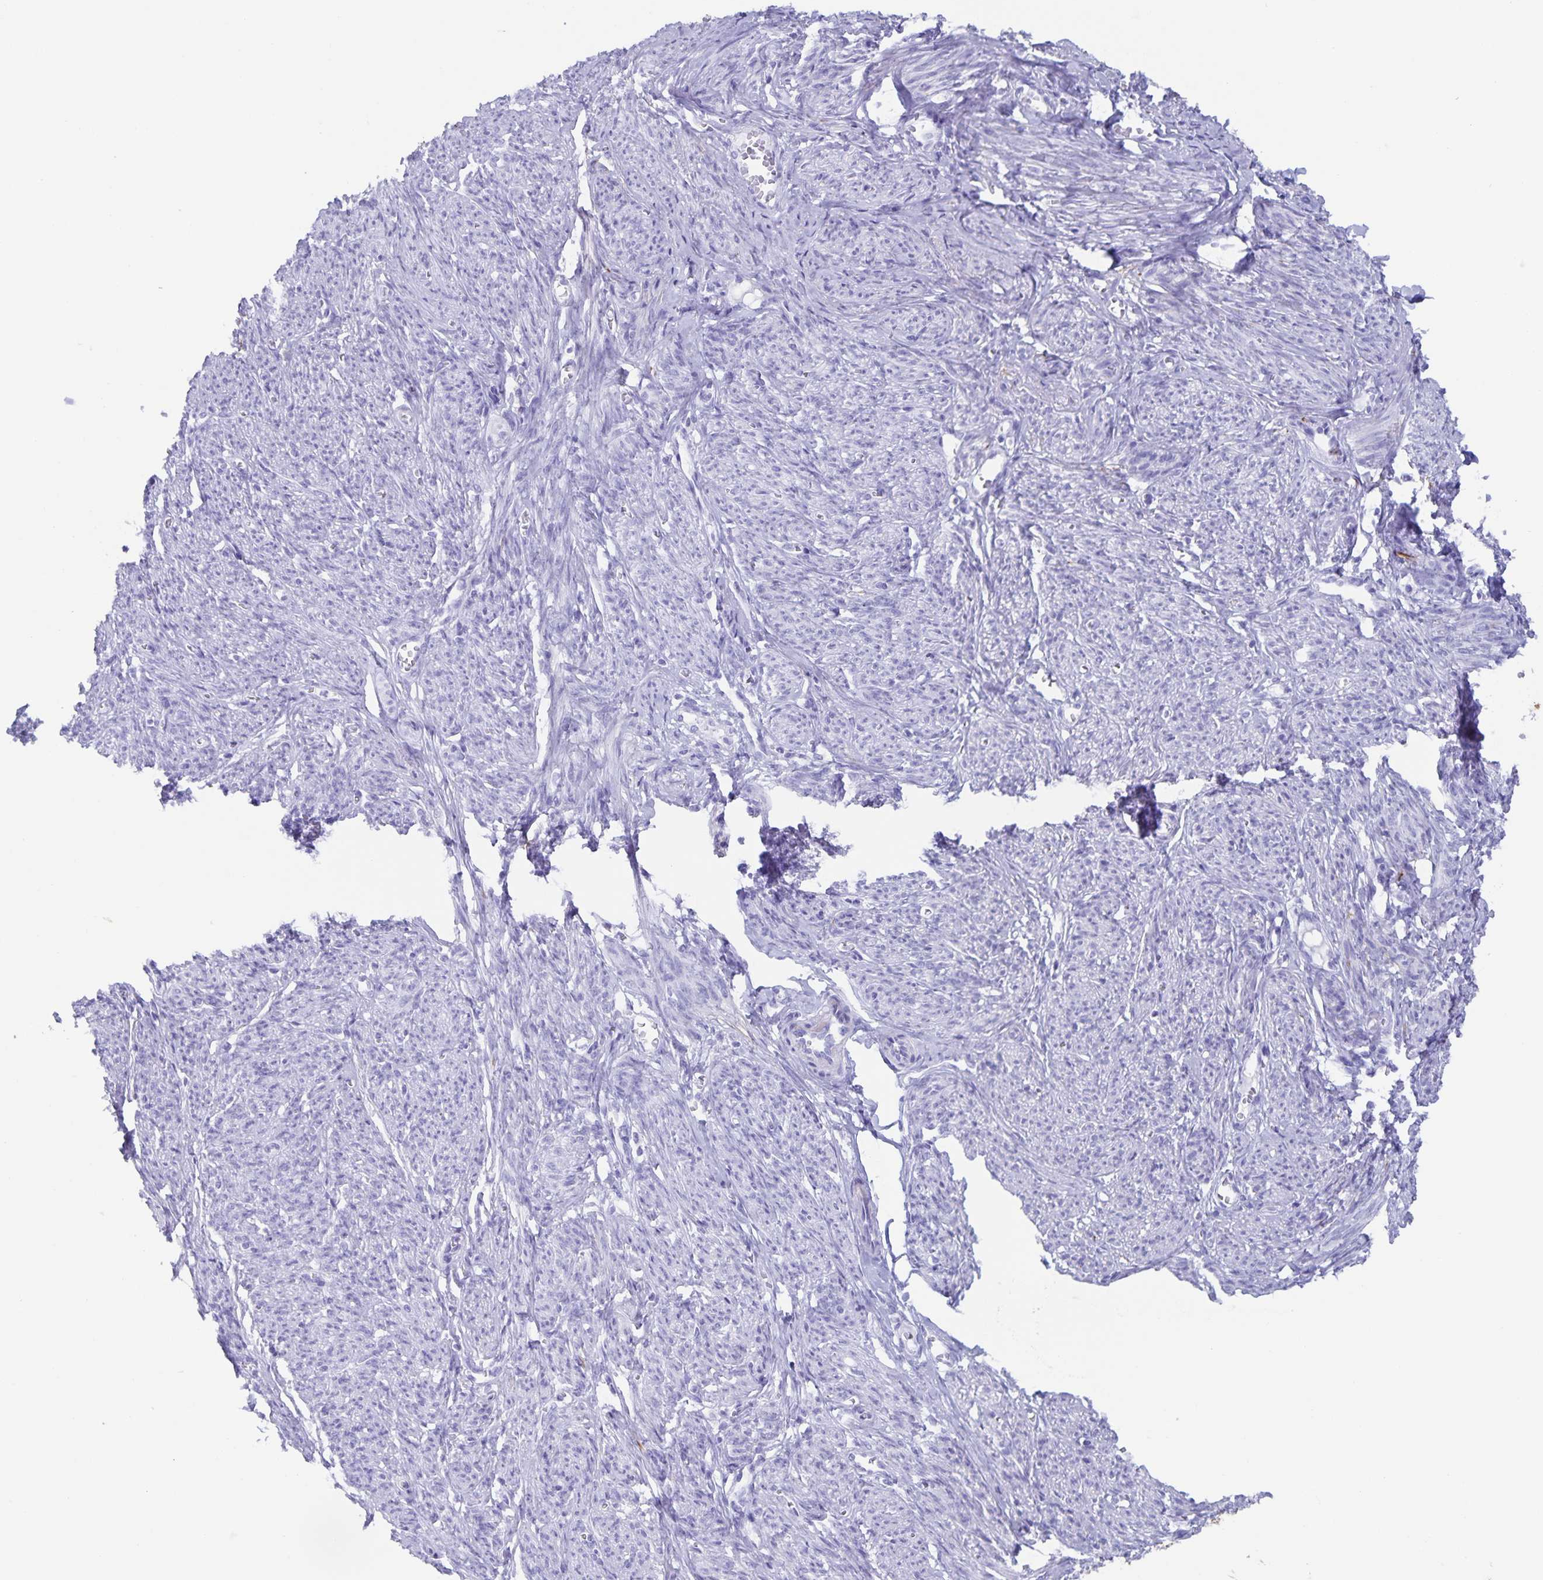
{"staining": {"intensity": "negative", "quantity": "none", "location": "none"}, "tissue": "smooth muscle", "cell_type": "Smooth muscle cells", "image_type": "normal", "snomed": [{"axis": "morphology", "description": "Normal tissue, NOS"}, {"axis": "topography", "description": "Smooth muscle"}], "caption": "Immunohistochemistry (IHC) of benign human smooth muscle reveals no staining in smooth muscle cells. (DAB (3,3'-diaminobenzidine) immunohistochemistry (IHC), high magnification).", "gene": "AQP4", "patient": {"sex": "female", "age": 65}}